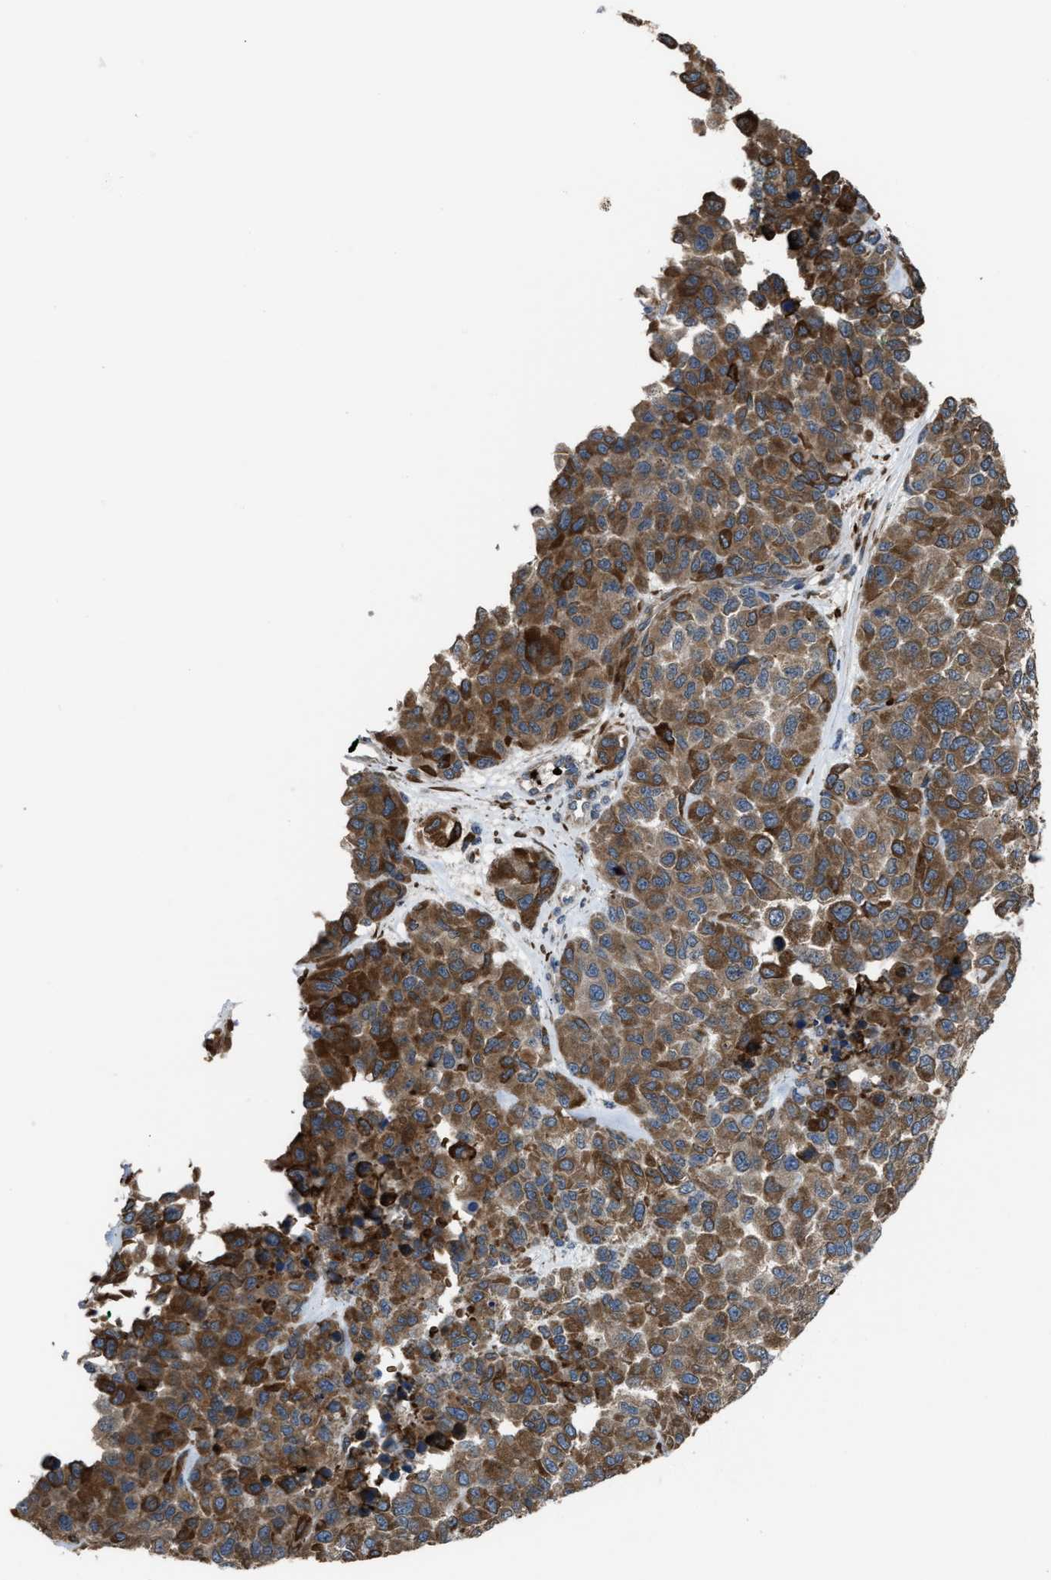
{"staining": {"intensity": "moderate", "quantity": ">75%", "location": "cytoplasmic/membranous"}, "tissue": "melanoma", "cell_type": "Tumor cells", "image_type": "cancer", "snomed": [{"axis": "morphology", "description": "Malignant melanoma, NOS"}, {"axis": "topography", "description": "Skin"}], "caption": "IHC photomicrograph of neoplastic tissue: melanoma stained using immunohistochemistry demonstrates medium levels of moderate protein expression localized specifically in the cytoplasmic/membranous of tumor cells, appearing as a cytoplasmic/membranous brown color.", "gene": "SELENOM", "patient": {"sex": "male", "age": 62}}